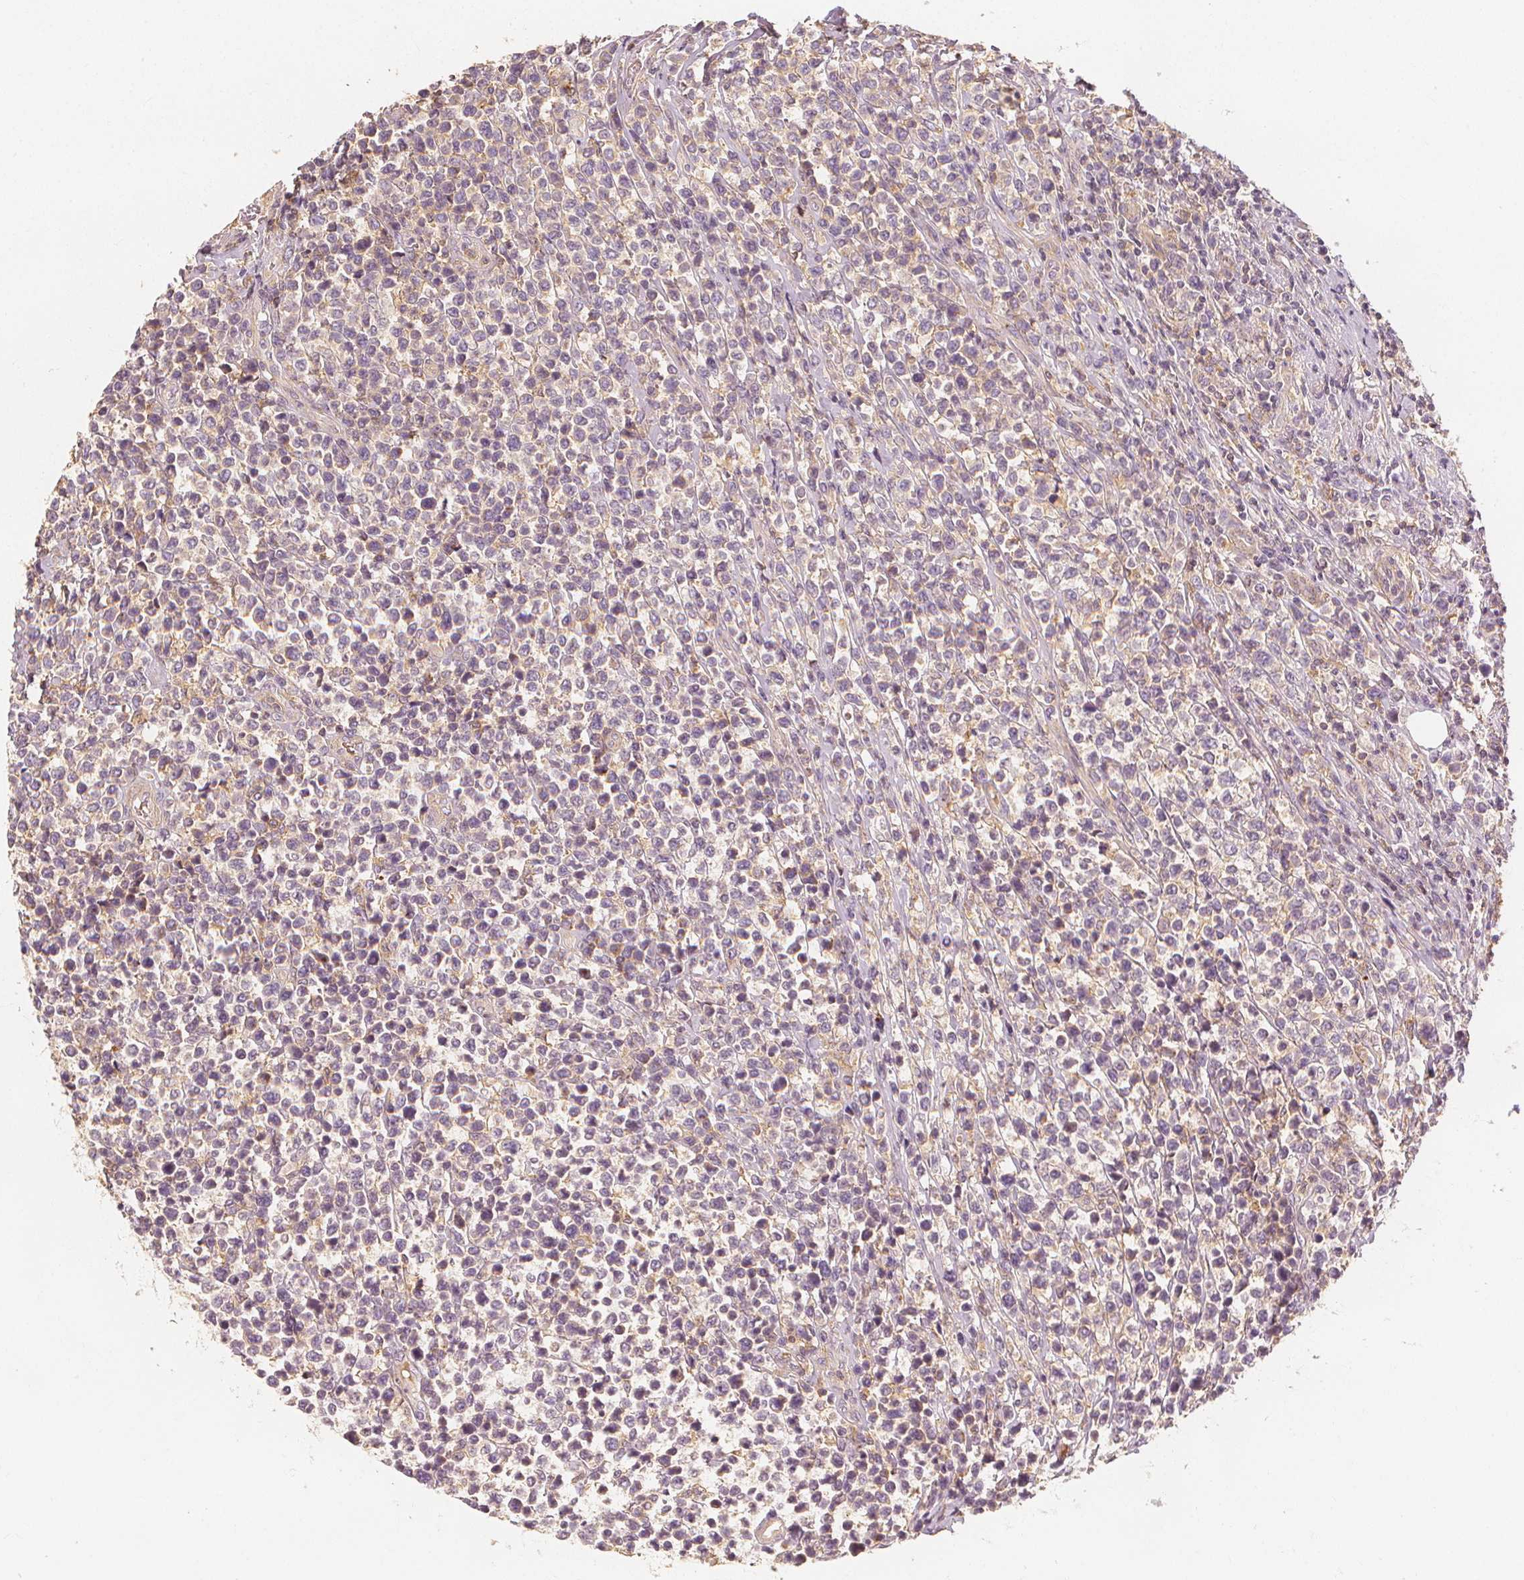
{"staining": {"intensity": "negative", "quantity": "none", "location": "none"}, "tissue": "lymphoma", "cell_type": "Tumor cells", "image_type": "cancer", "snomed": [{"axis": "morphology", "description": "Malignant lymphoma, non-Hodgkin's type, High grade"}, {"axis": "topography", "description": "Soft tissue"}], "caption": "High magnification brightfield microscopy of lymphoma stained with DAB (brown) and counterstained with hematoxylin (blue): tumor cells show no significant staining.", "gene": "ARHGAP26", "patient": {"sex": "female", "age": 56}}